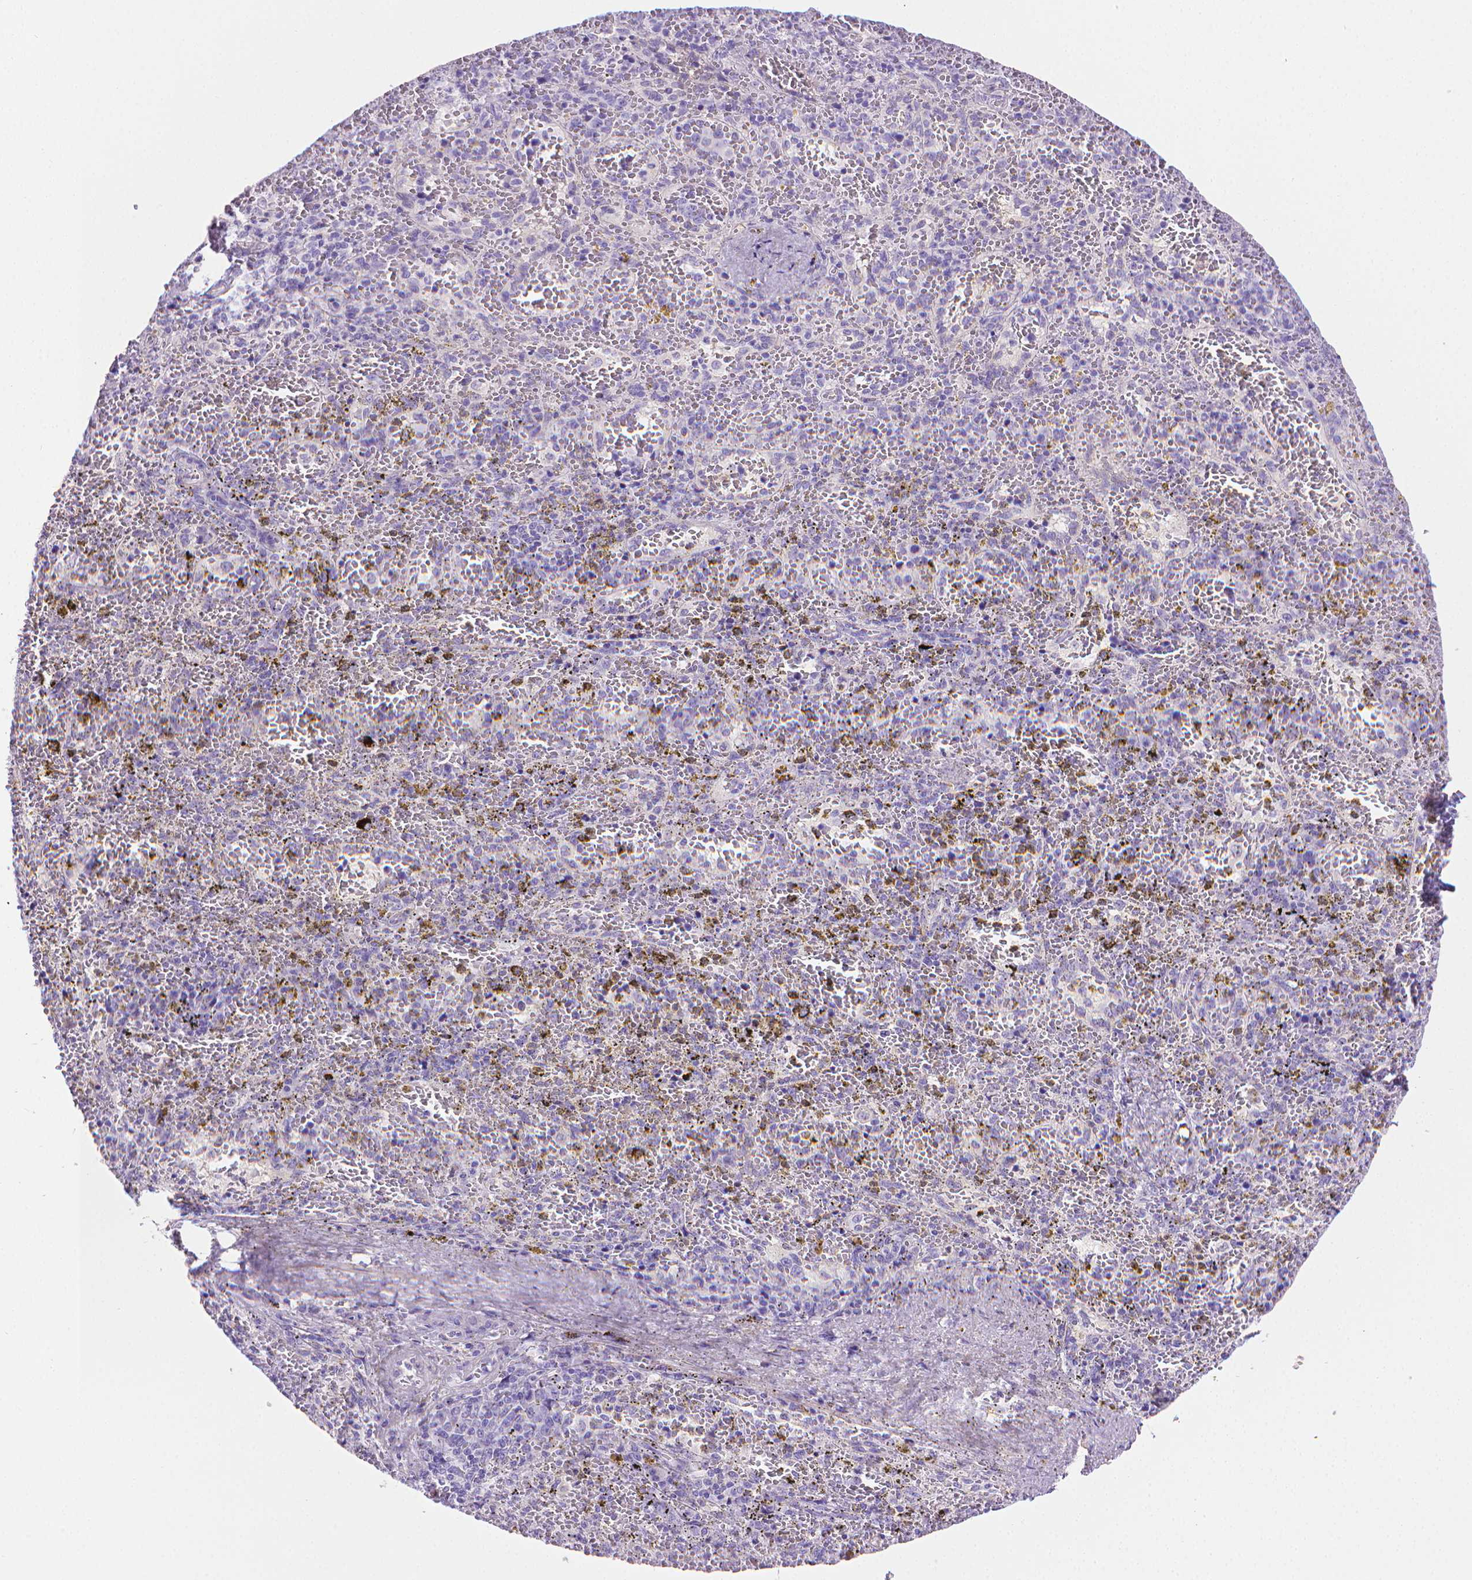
{"staining": {"intensity": "negative", "quantity": "none", "location": "none"}, "tissue": "spleen", "cell_type": "Cells in red pulp", "image_type": "normal", "snomed": [{"axis": "morphology", "description": "Normal tissue, NOS"}, {"axis": "topography", "description": "Spleen"}], "caption": "IHC photomicrograph of unremarkable spleen: spleen stained with DAB demonstrates no significant protein positivity in cells in red pulp. The staining was performed using DAB (3,3'-diaminobenzidine) to visualize the protein expression in brown, while the nuclei were stained in blue with hematoxylin (Magnification: 20x).", "gene": "PNMA2", "patient": {"sex": "female", "age": 50}}